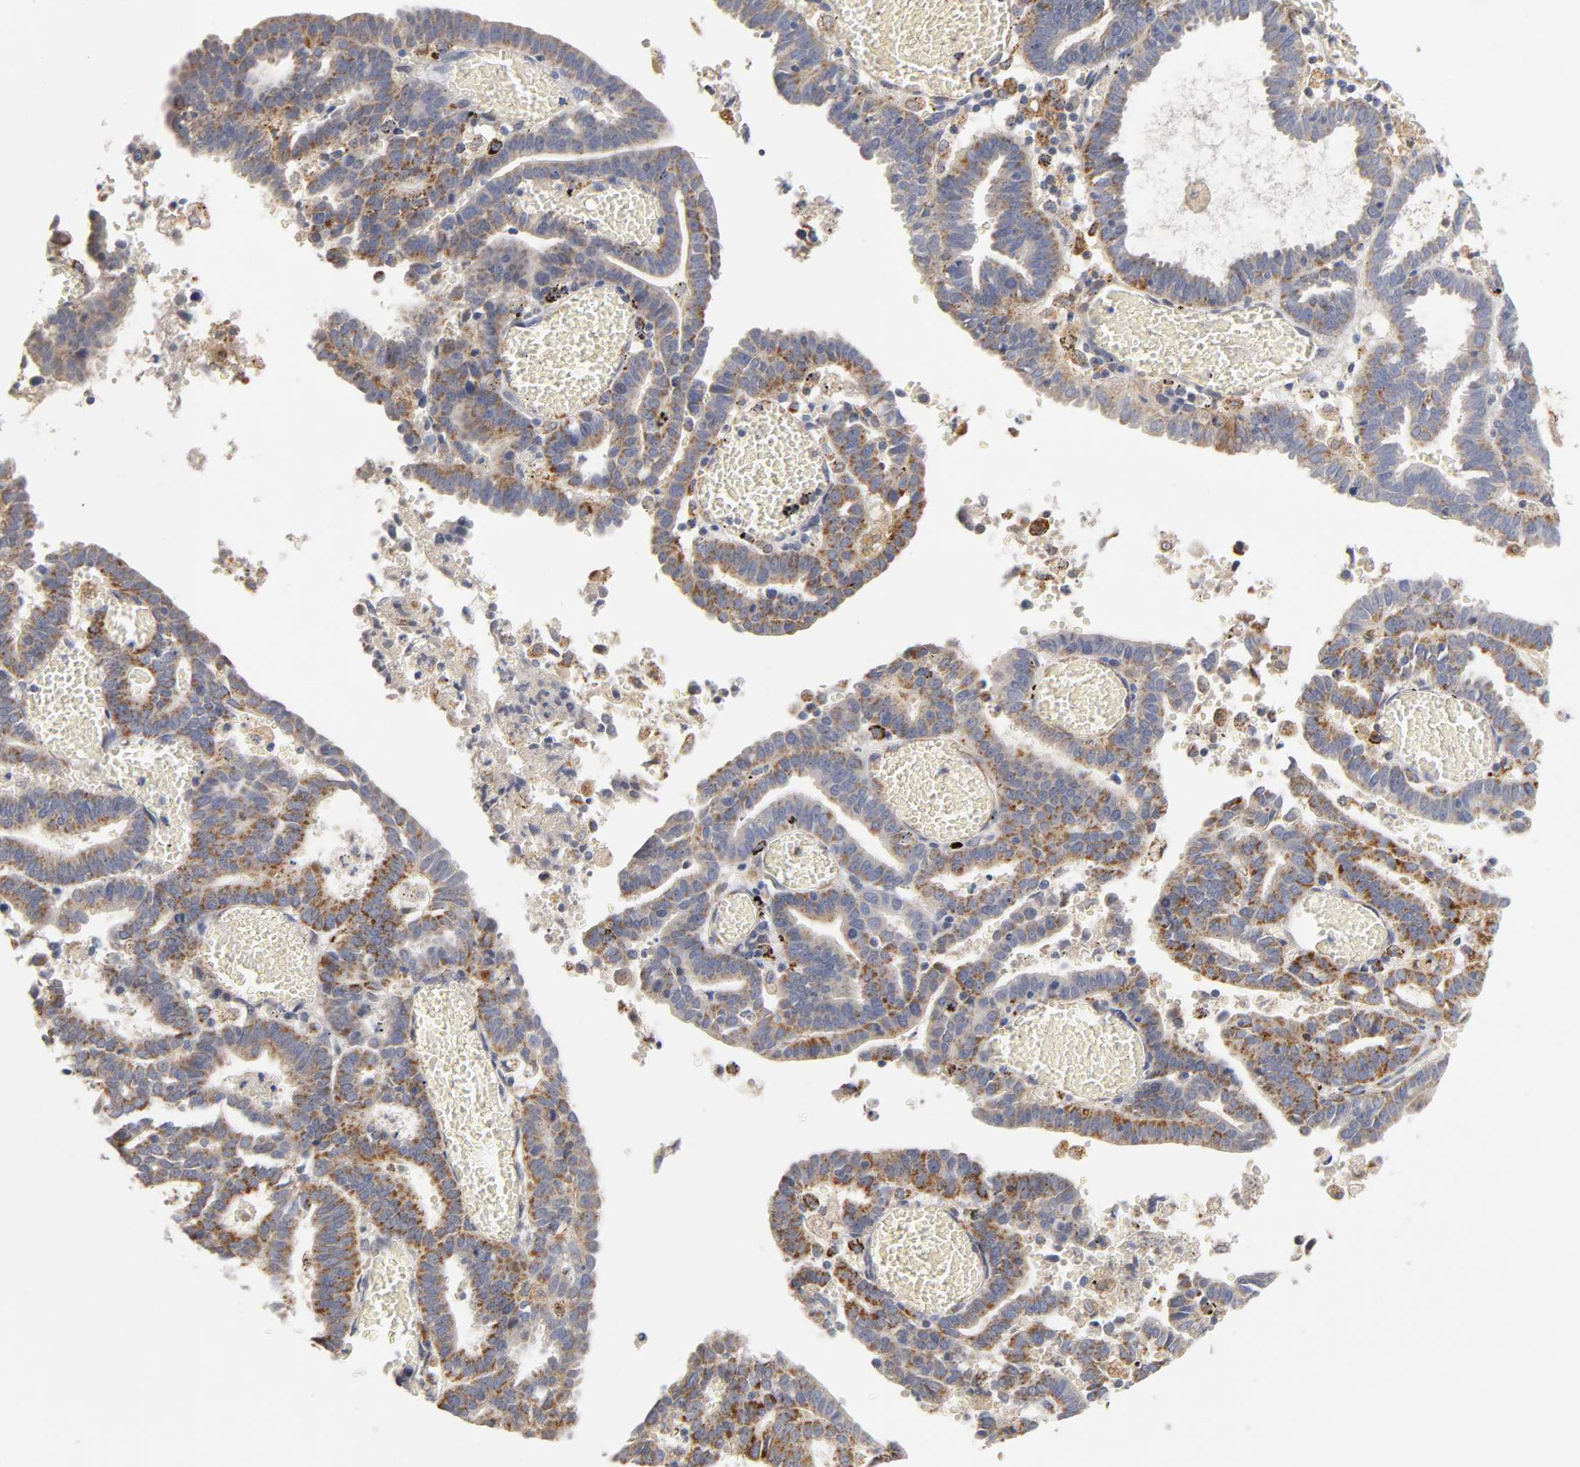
{"staining": {"intensity": "moderate", "quantity": ">75%", "location": "cytoplasmic/membranous"}, "tissue": "endometrial cancer", "cell_type": "Tumor cells", "image_type": "cancer", "snomed": [{"axis": "morphology", "description": "Adenocarcinoma, NOS"}, {"axis": "topography", "description": "Uterus"}], "caption": "Approximately >75% of tumor cells in human endometrial adenocarcinoma show moderate cytoplasmic/membranous protein expression as visualized by brown immunohistochemical staining.", "gene": "ISG15", "patient": {"sex": "female", "age": 83}}